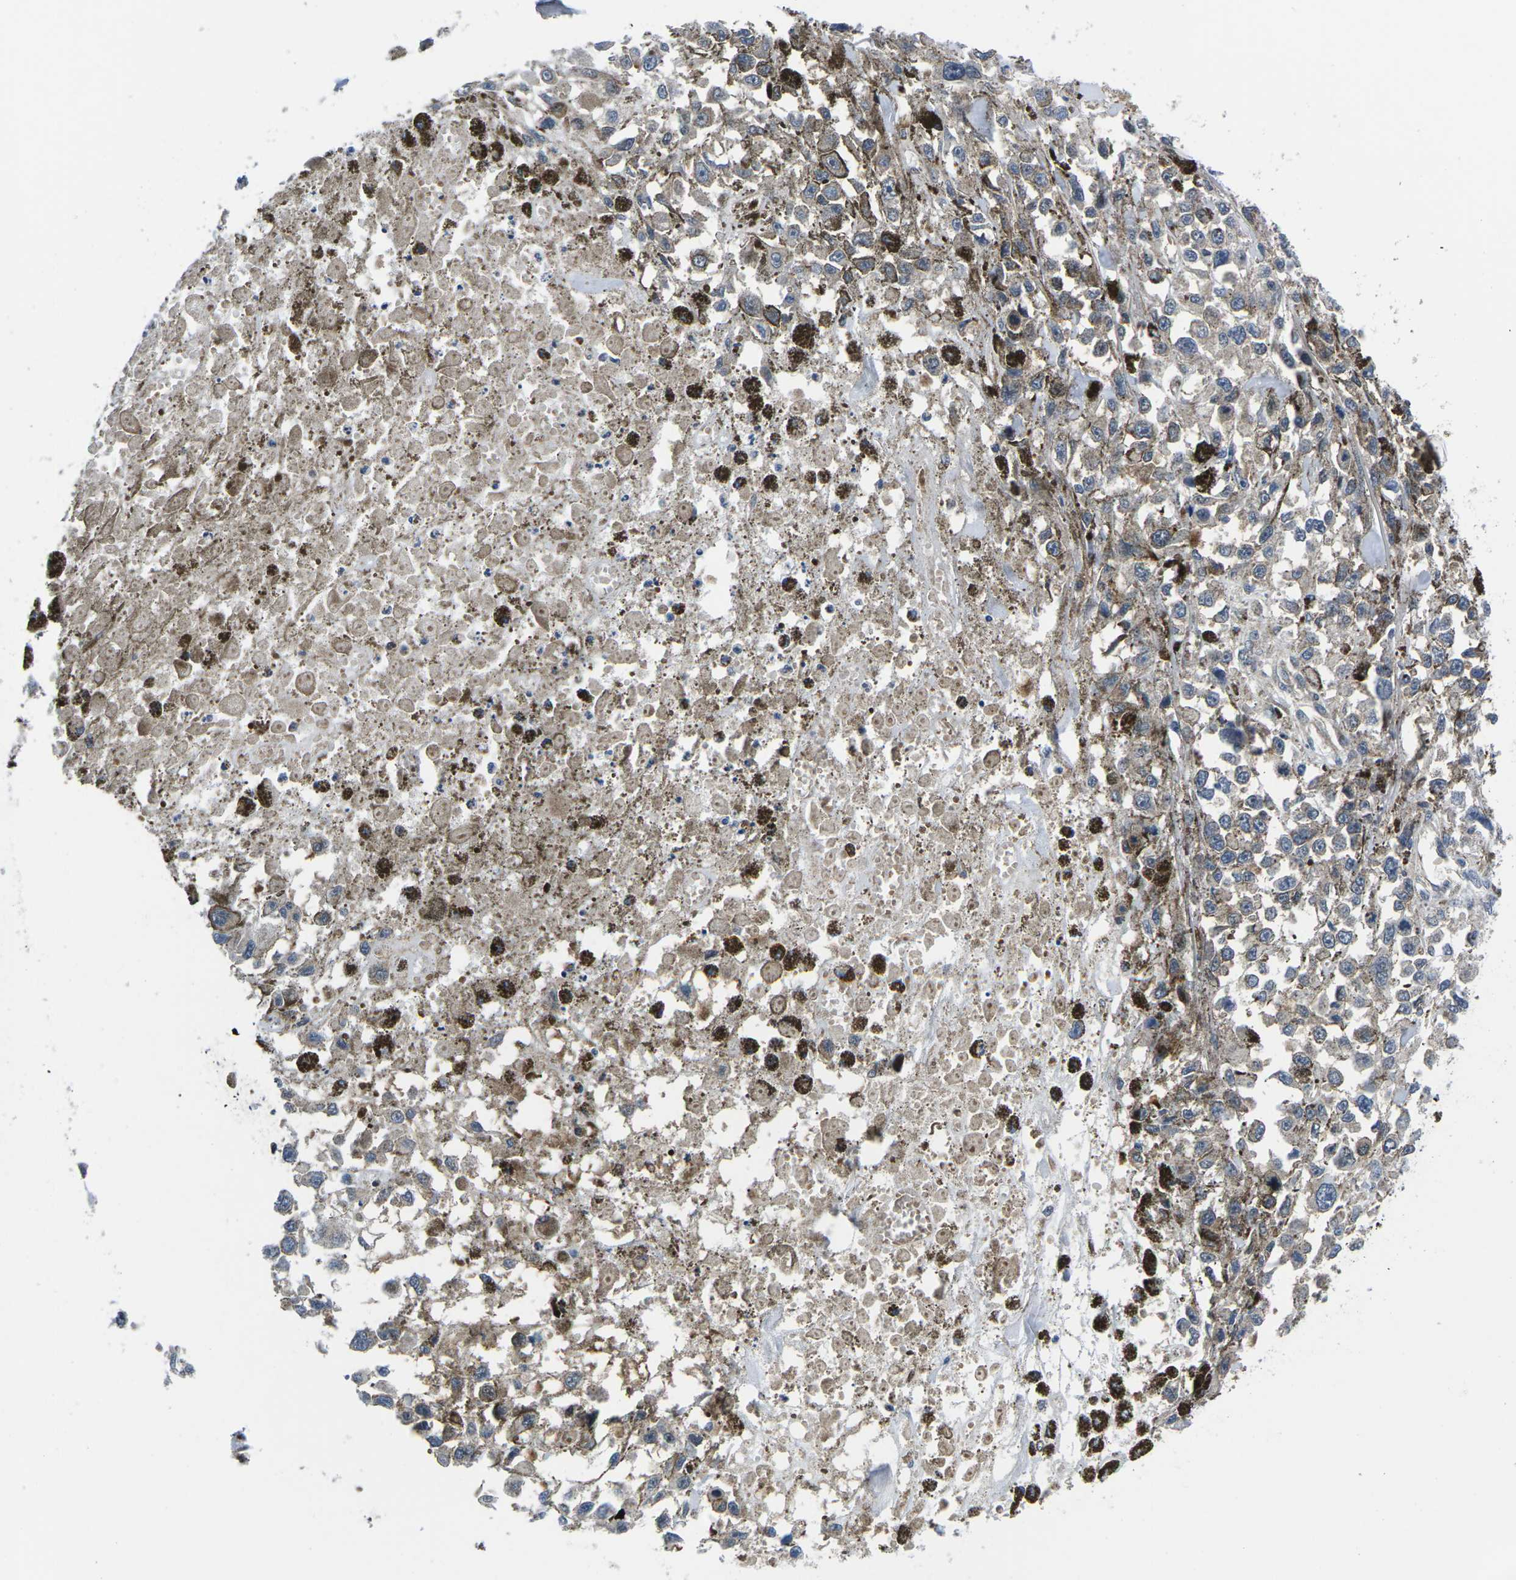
{"staining": {"intensity": "weak", "quantity": "25%-75%", "location": "cytoplasmic/membranous"}, "tissue": "melanoma", "cell_type": "Tumor cells", "image_type": "cancer", "snomed": [{"axis": "morphology", "description": "Malignant melanoma, Metastatic site"}, {"axis": "topography", "description": "Lymph node"}], "caption": "An immunohistochemistry (IHC) micrograph of neoplastic tissue is shown. Protein staining in brown labels weak cytoplasmic/membranous positivity in malignant melanoma (metastatic site) within tumor cells.", "gene": "EIF4E", "patient": {"sex": "male", "age": 59}}